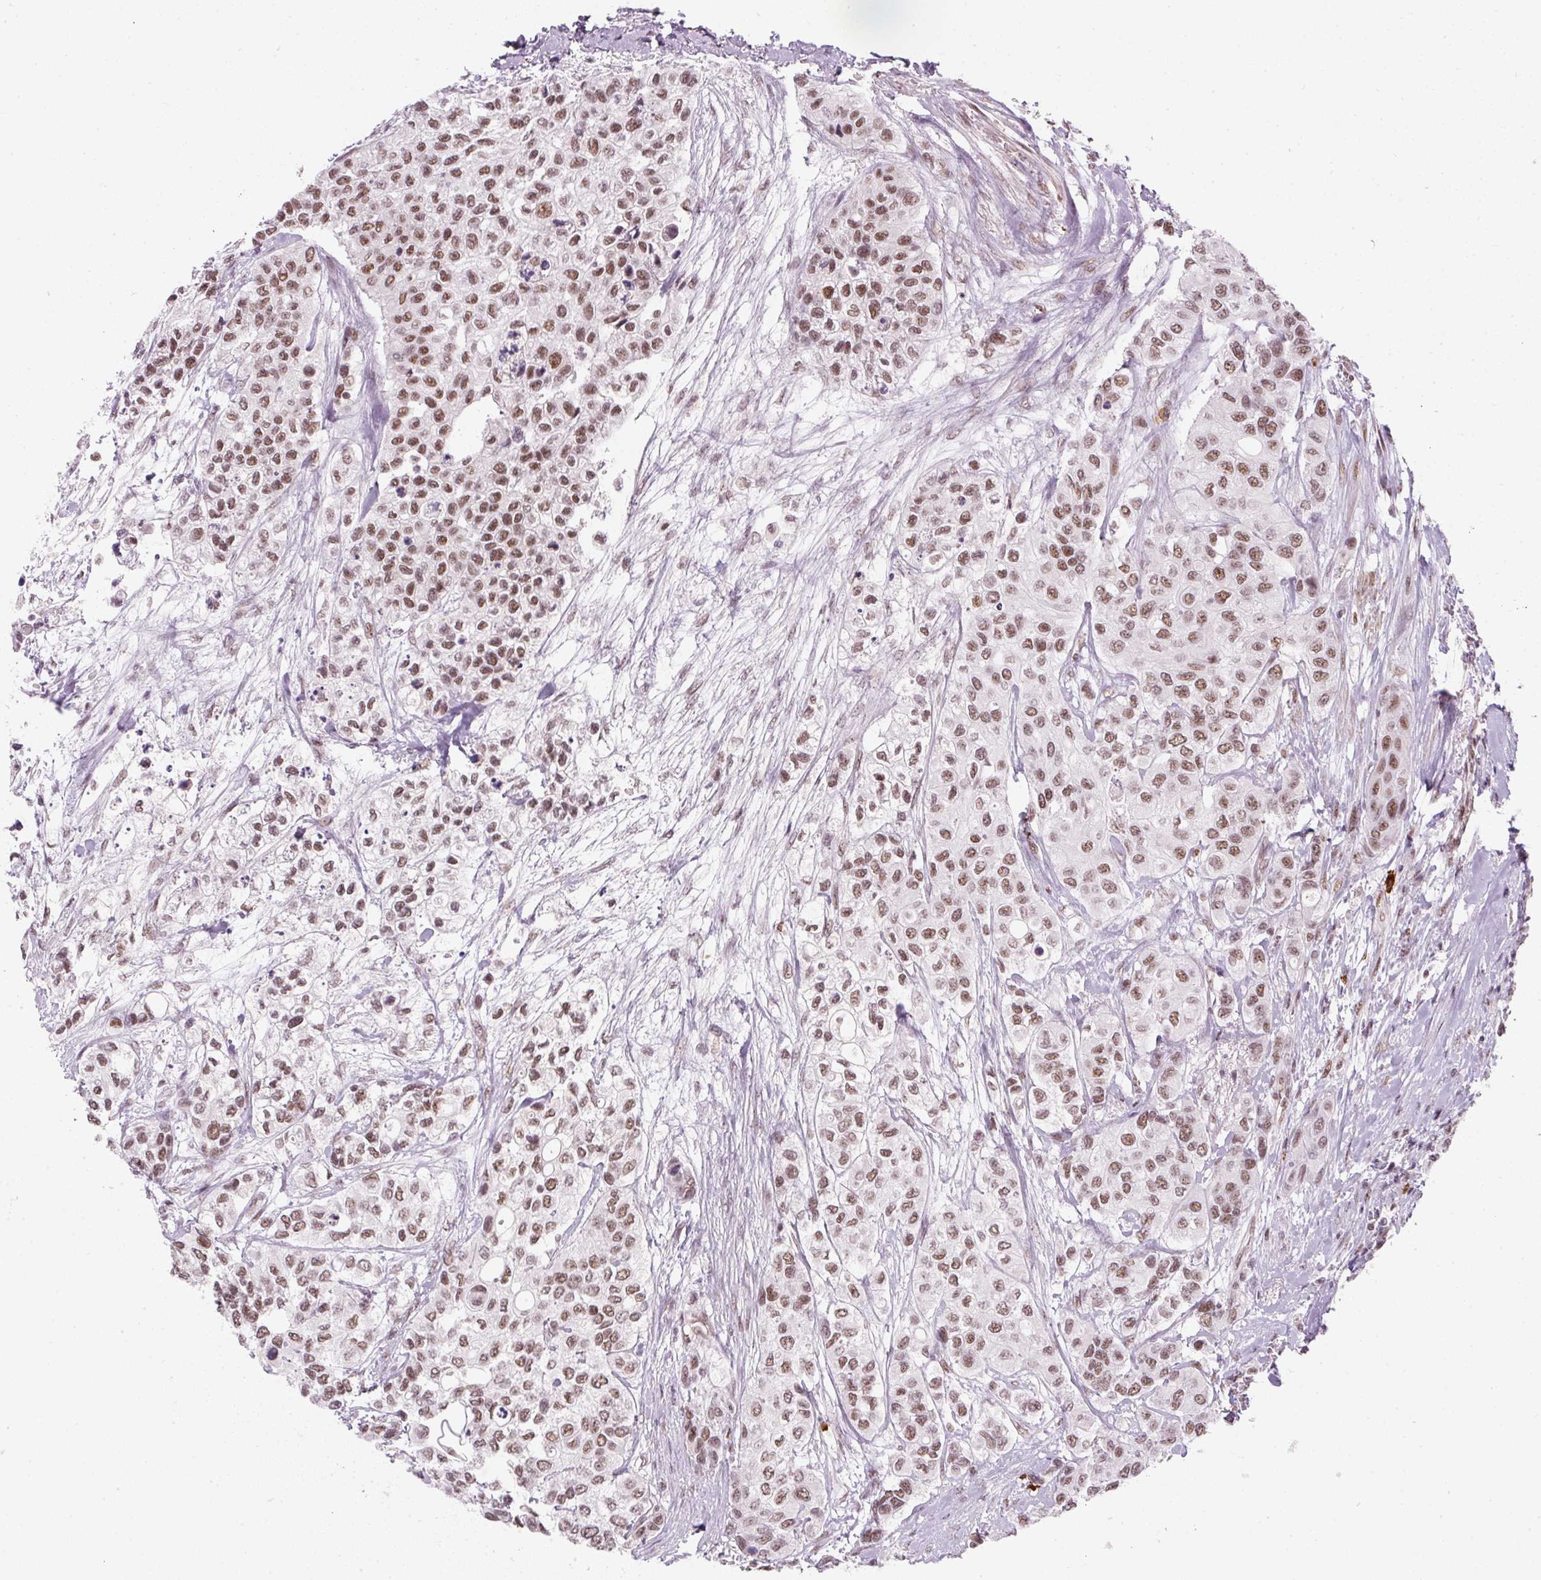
{"staining": {"intensity": "moderate", "quantity": ">75%", "location": "nuclear"}, "tissue": "urothelial cancer", "cell_type": "Tumor cells", "image_type": "cancer", "snomed": [{"axis": "morphology", "description": "Normal tissue, NOS"}, {"axis": "morphology", "description": "Urothelial carcinoma, High grade"}, {"axis": "topography", "description": "Vascular tissue"}, {"axis": "topography", "description": "Urinary bladder"}], "caption": "The immunohistochemical stain highlights moderate nuclear staining in tumor cells of urothelial cancer tissue. The staining is performed using DAB brown chromogen to label protein expression. The nuclei are counter-stained blue using hematoxylin.", "gene": "U2AF2", "patient": {"sex": "female", "age": 56}}